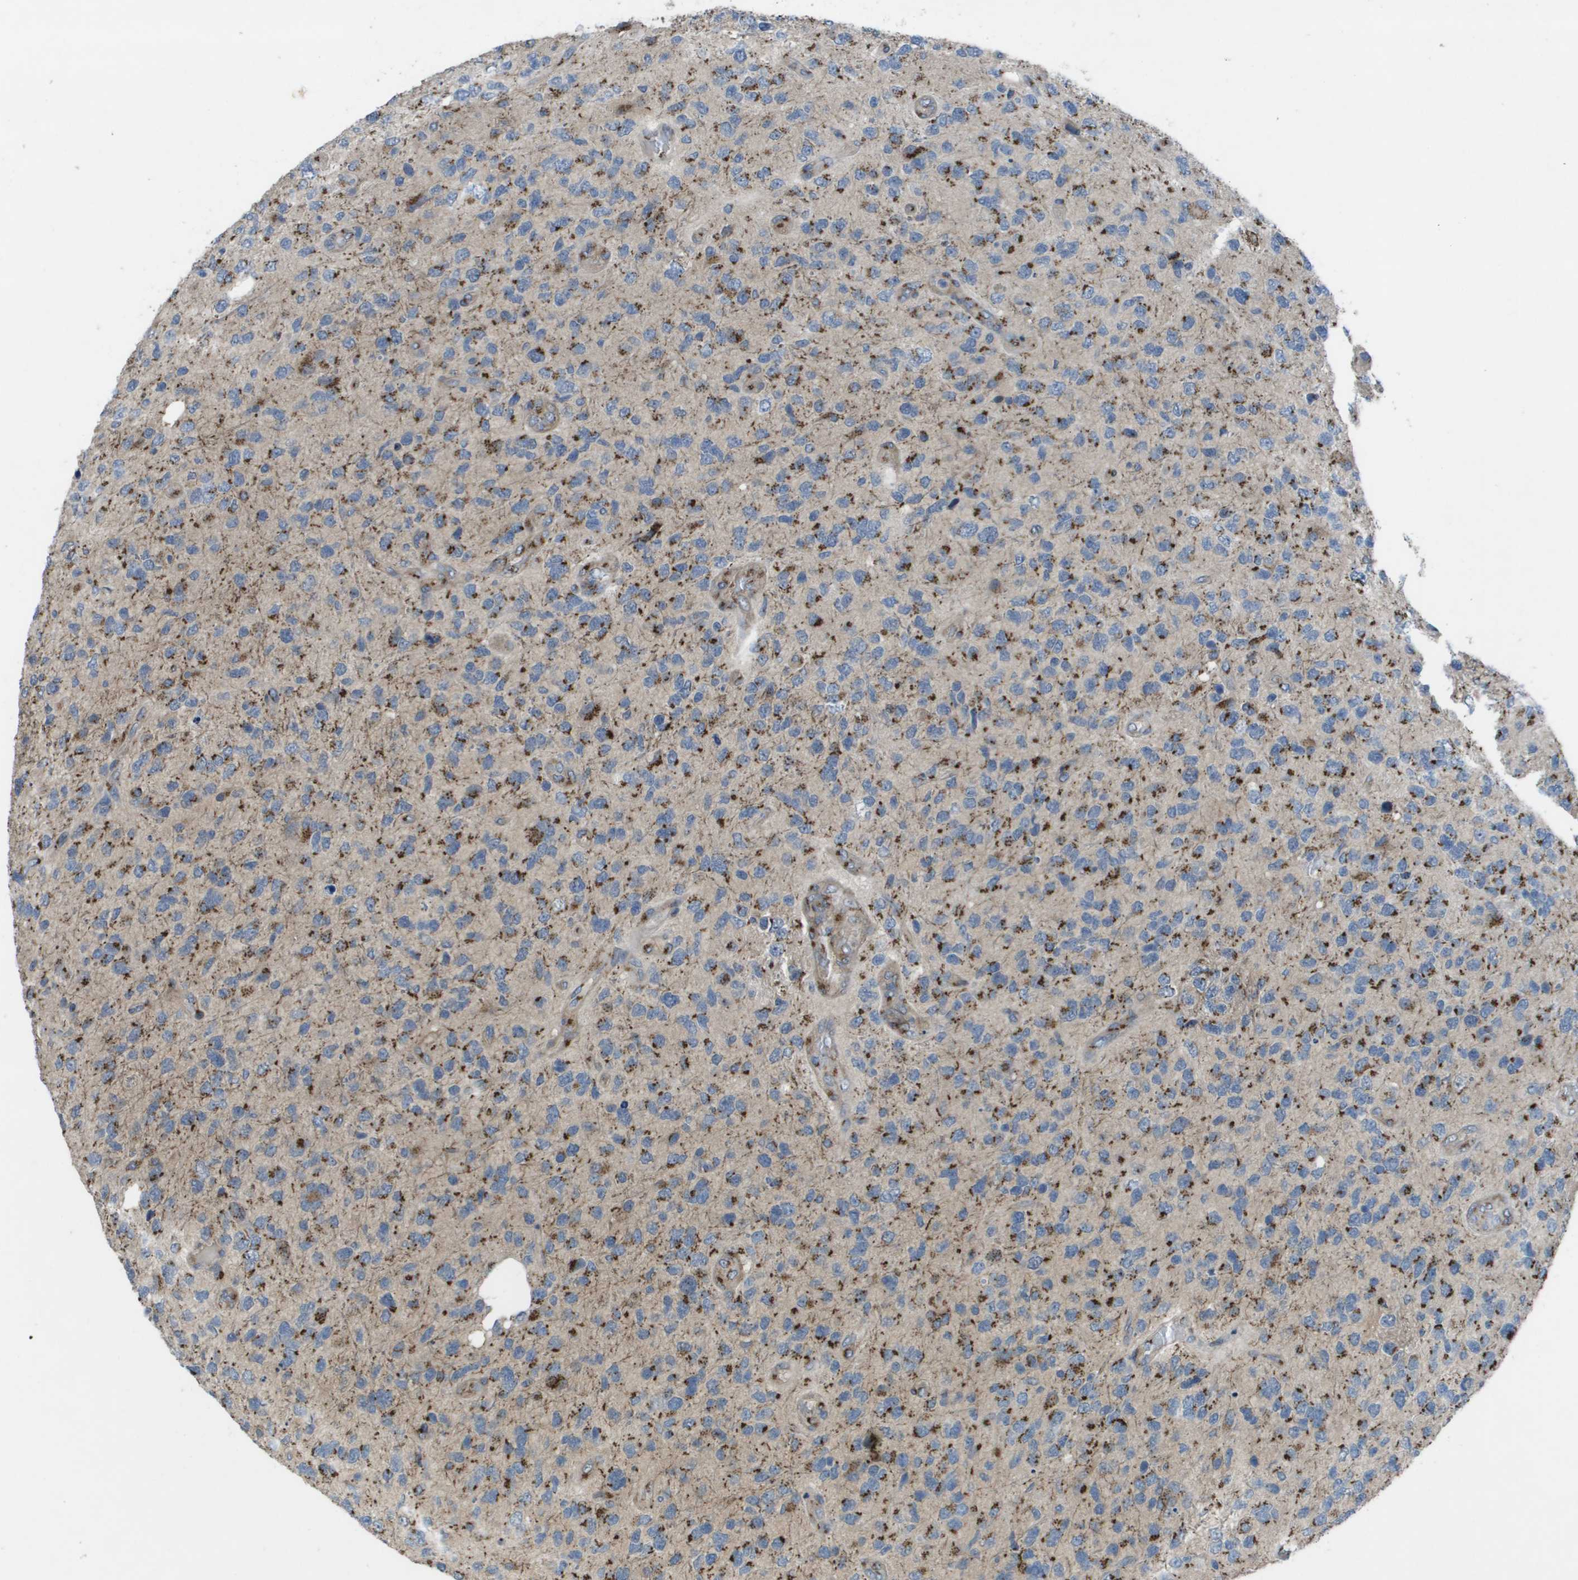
{"staining": {"intensity": "strong", "quantity": "25%-75%", "location": "cytoplasmic/membranous"}, "tissue": "glioma", "cell_type": "Tumor cells", "image_type": "cancer", "snomed": [{"axis": "morphology", "description": "Glioma, malignant, High grade"}, {"axis": "topography", "description": "Brain"}], "caption": "Protein expression analysis of human glioma reveals strong cytoplasmic/membranous expression in approximately 25%-75% of tumor cells.", "gene": "QSOX2", "patient": {"sex": "female", "age": 58}}